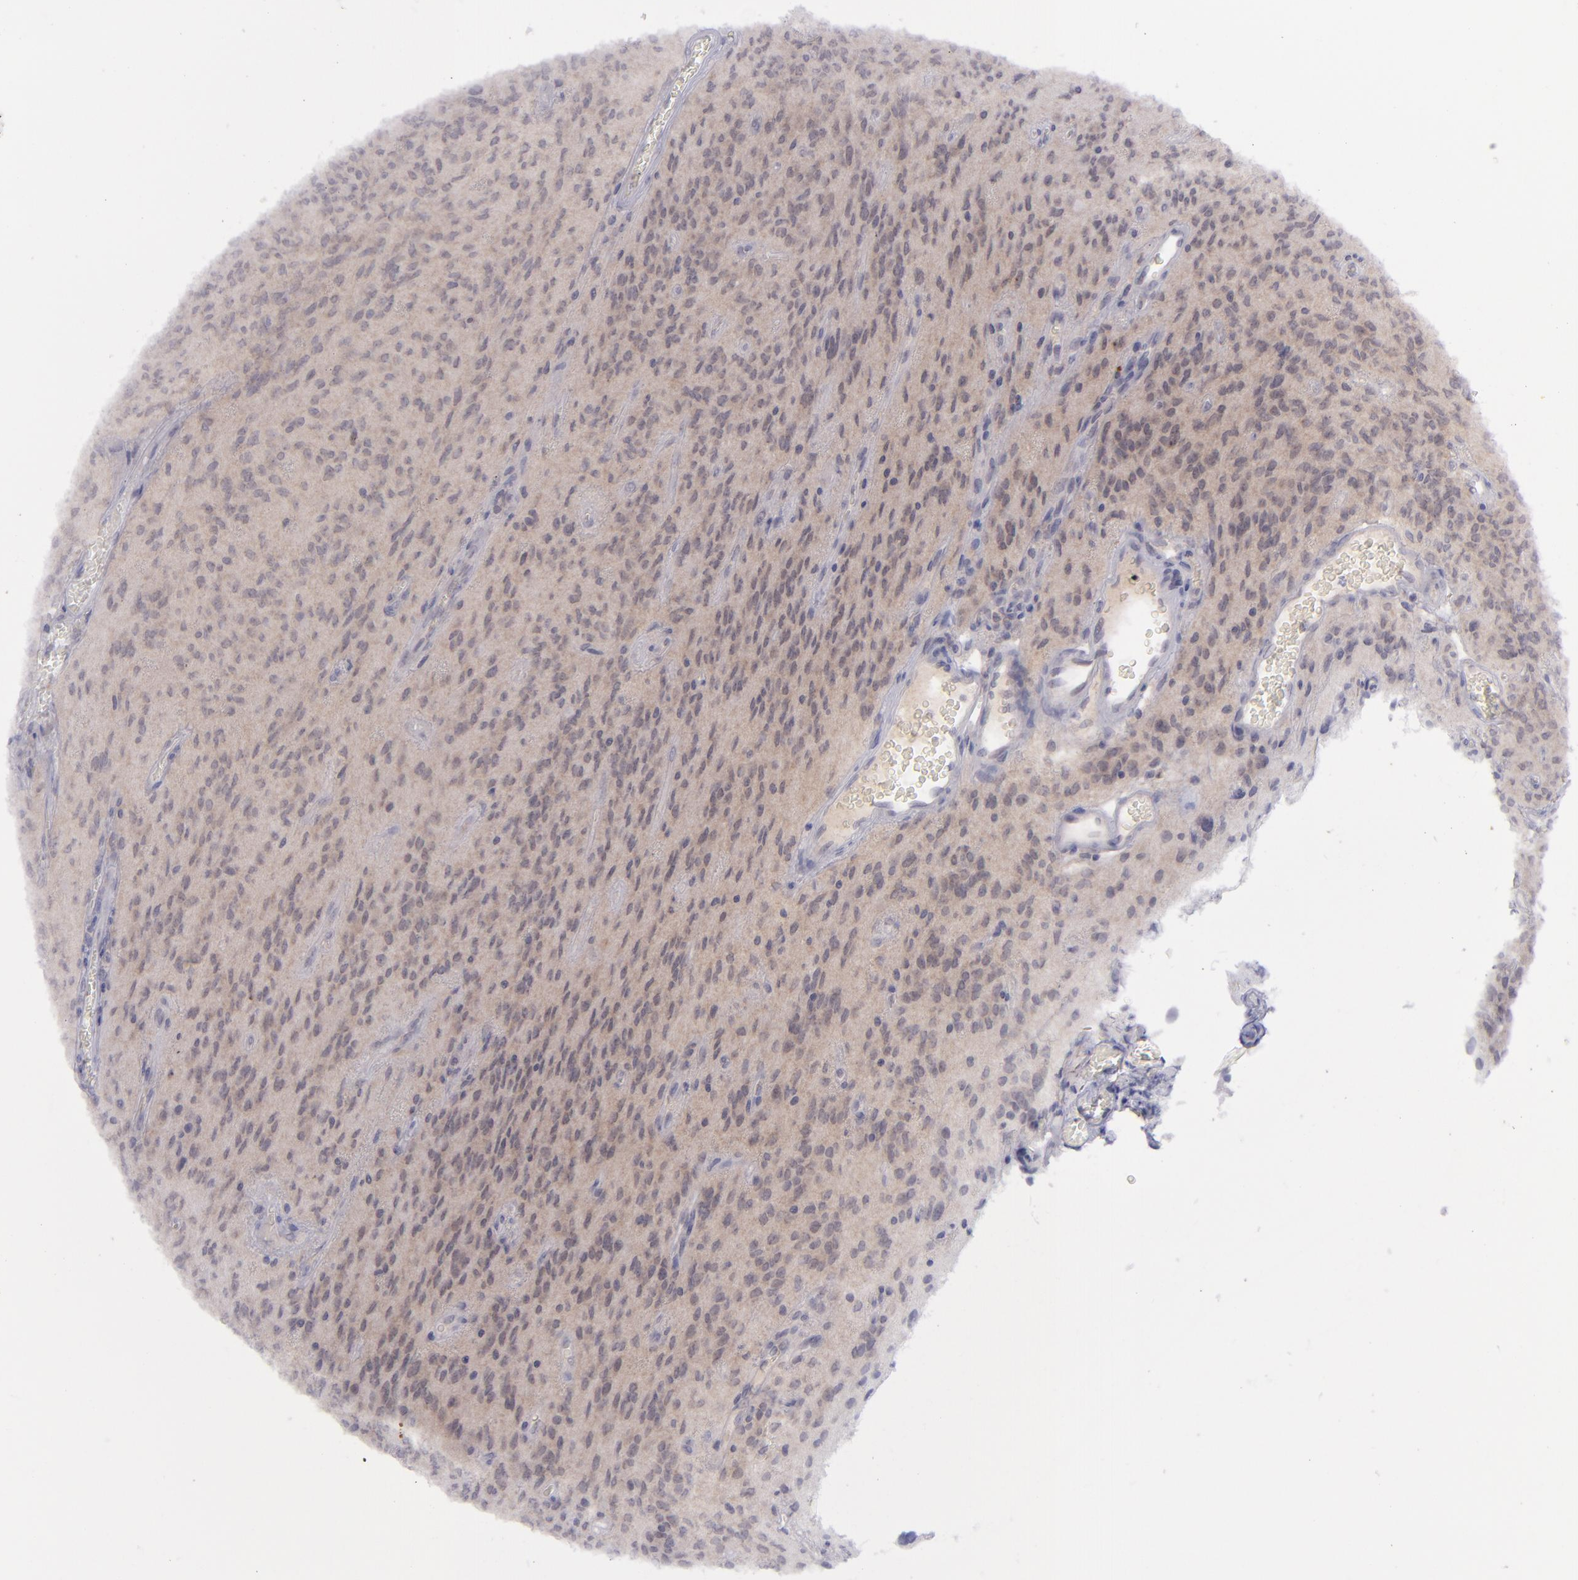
{"staining": {"intensity": "negative", "quantity": "none", "location": "none"}, "tissue": "glioma", "cell_type": "Tumor cells", "image_type": "cancer", "snomed": [{"axis": "morphology", "description": "Glioma, malignant, Low grade"}, {"axis": "topography", "description": "Brain"}], "caption": "There is no significant expression in tumor cells of low-grade glioma (malignant). Brightfield microscopy of immunohistochemistry stained with DAB (3,3'-diaminobenzidine) (brown) and hematoxylin (blue), captured at high magnification.", "gene": "EVPL", "patient": {"sex": "female", "age": 15}}